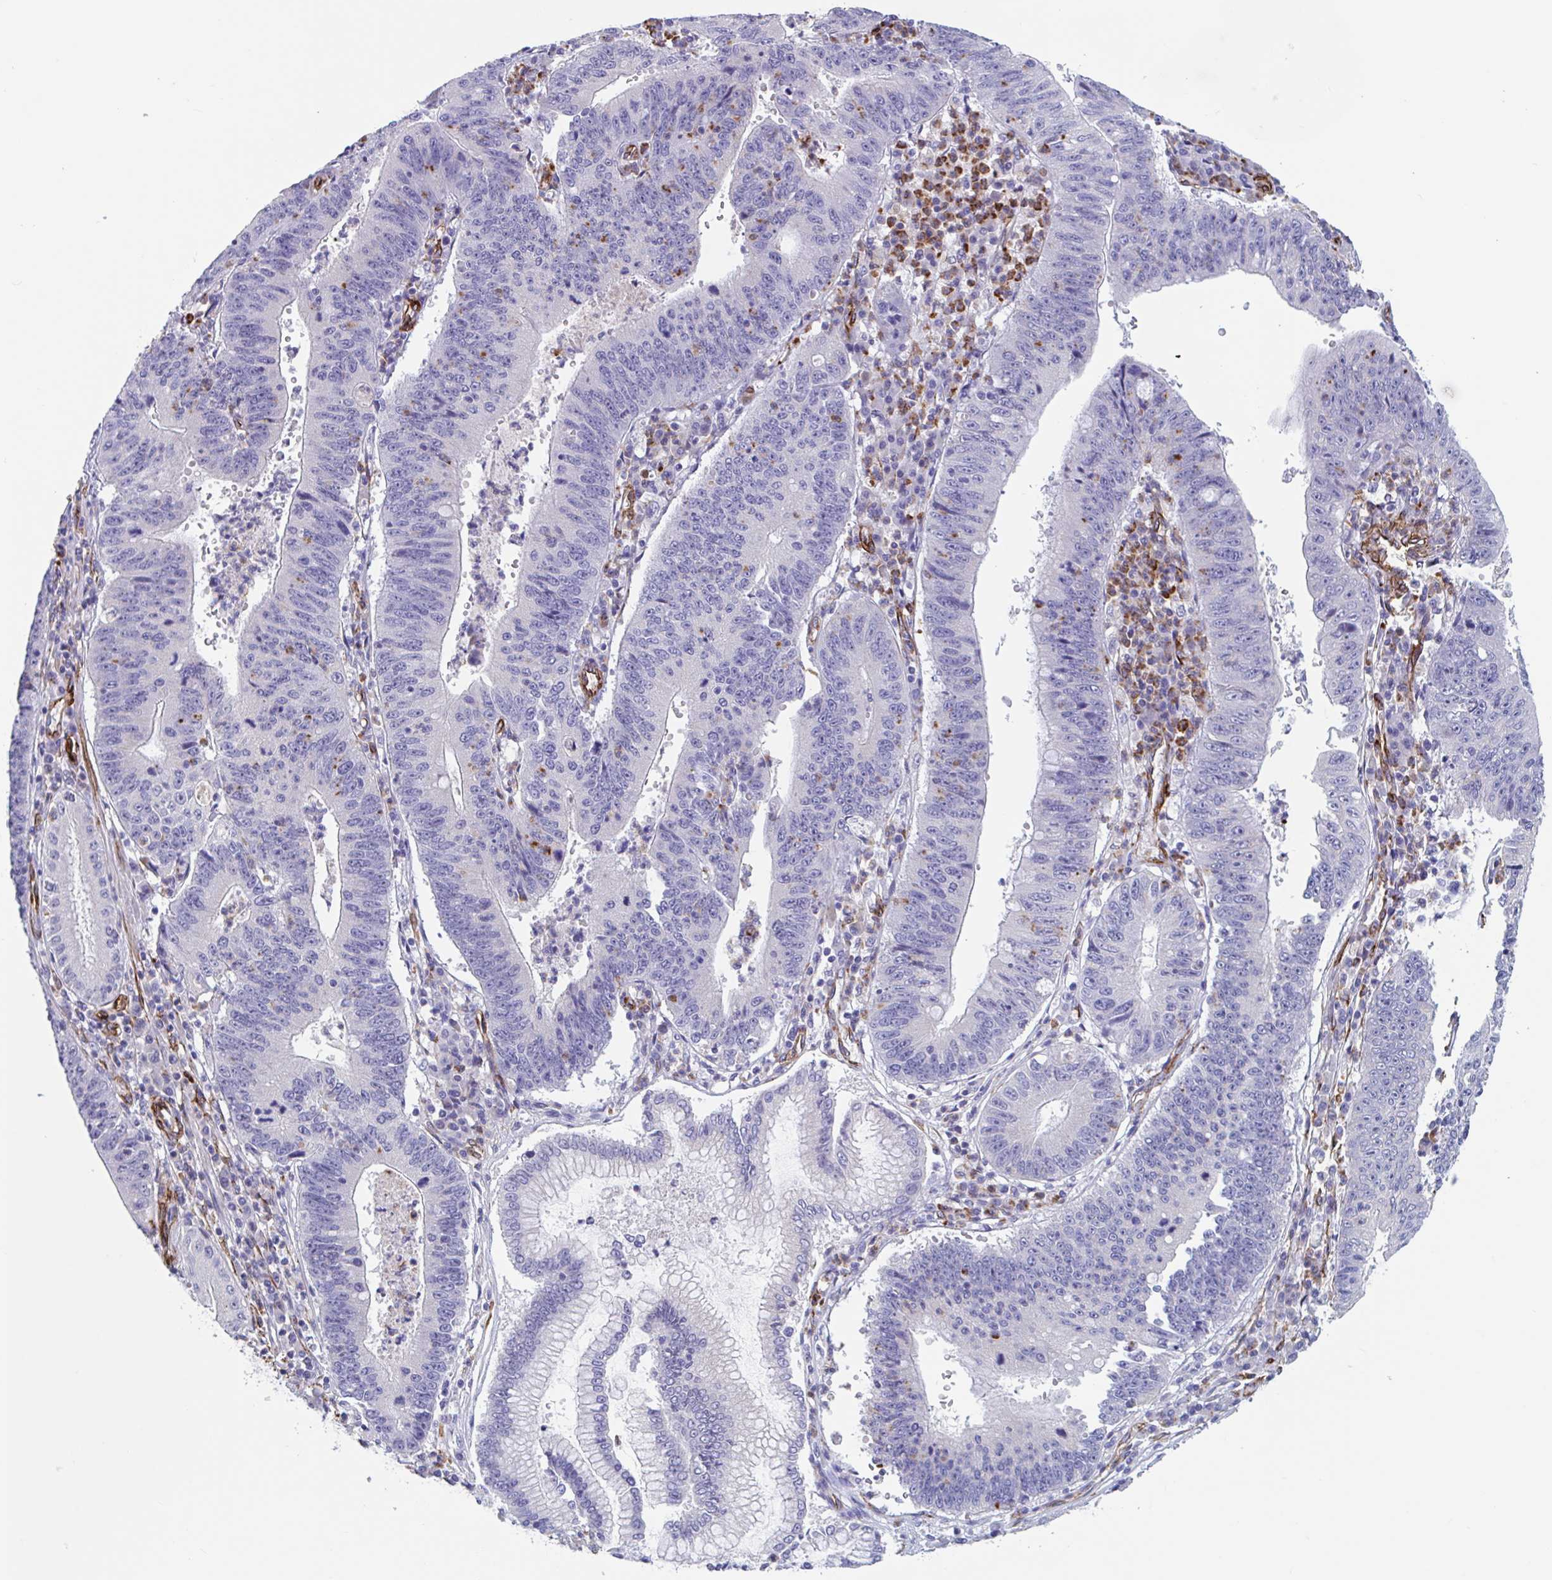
{"staining": {"intensity": "negative", "quantity": "none", "location": "none"}, "tissue": "stomach cancer", "cell_type": "Tumor cells", "image_type": "cancer", "snomed": [{"axis": "morphology", "description": "Adenocarcinoma, NOS"}, {"axis": "topography", "description": "Stomach"}], "caption": "A high-resolution photomicrograph shows immunohistochemistry (IHC) staining of adenocarcinoma (stomach), which shows no significant staining in tumor cells. (Stains: DAB (3,3'-diaminobenzidine) IHC with hematoxylin counter stain, Microscopy: brightfield microscopy at high magnification).", "gene": "ZNHIT2", "patient": {"sex": "male", "age": 59}}